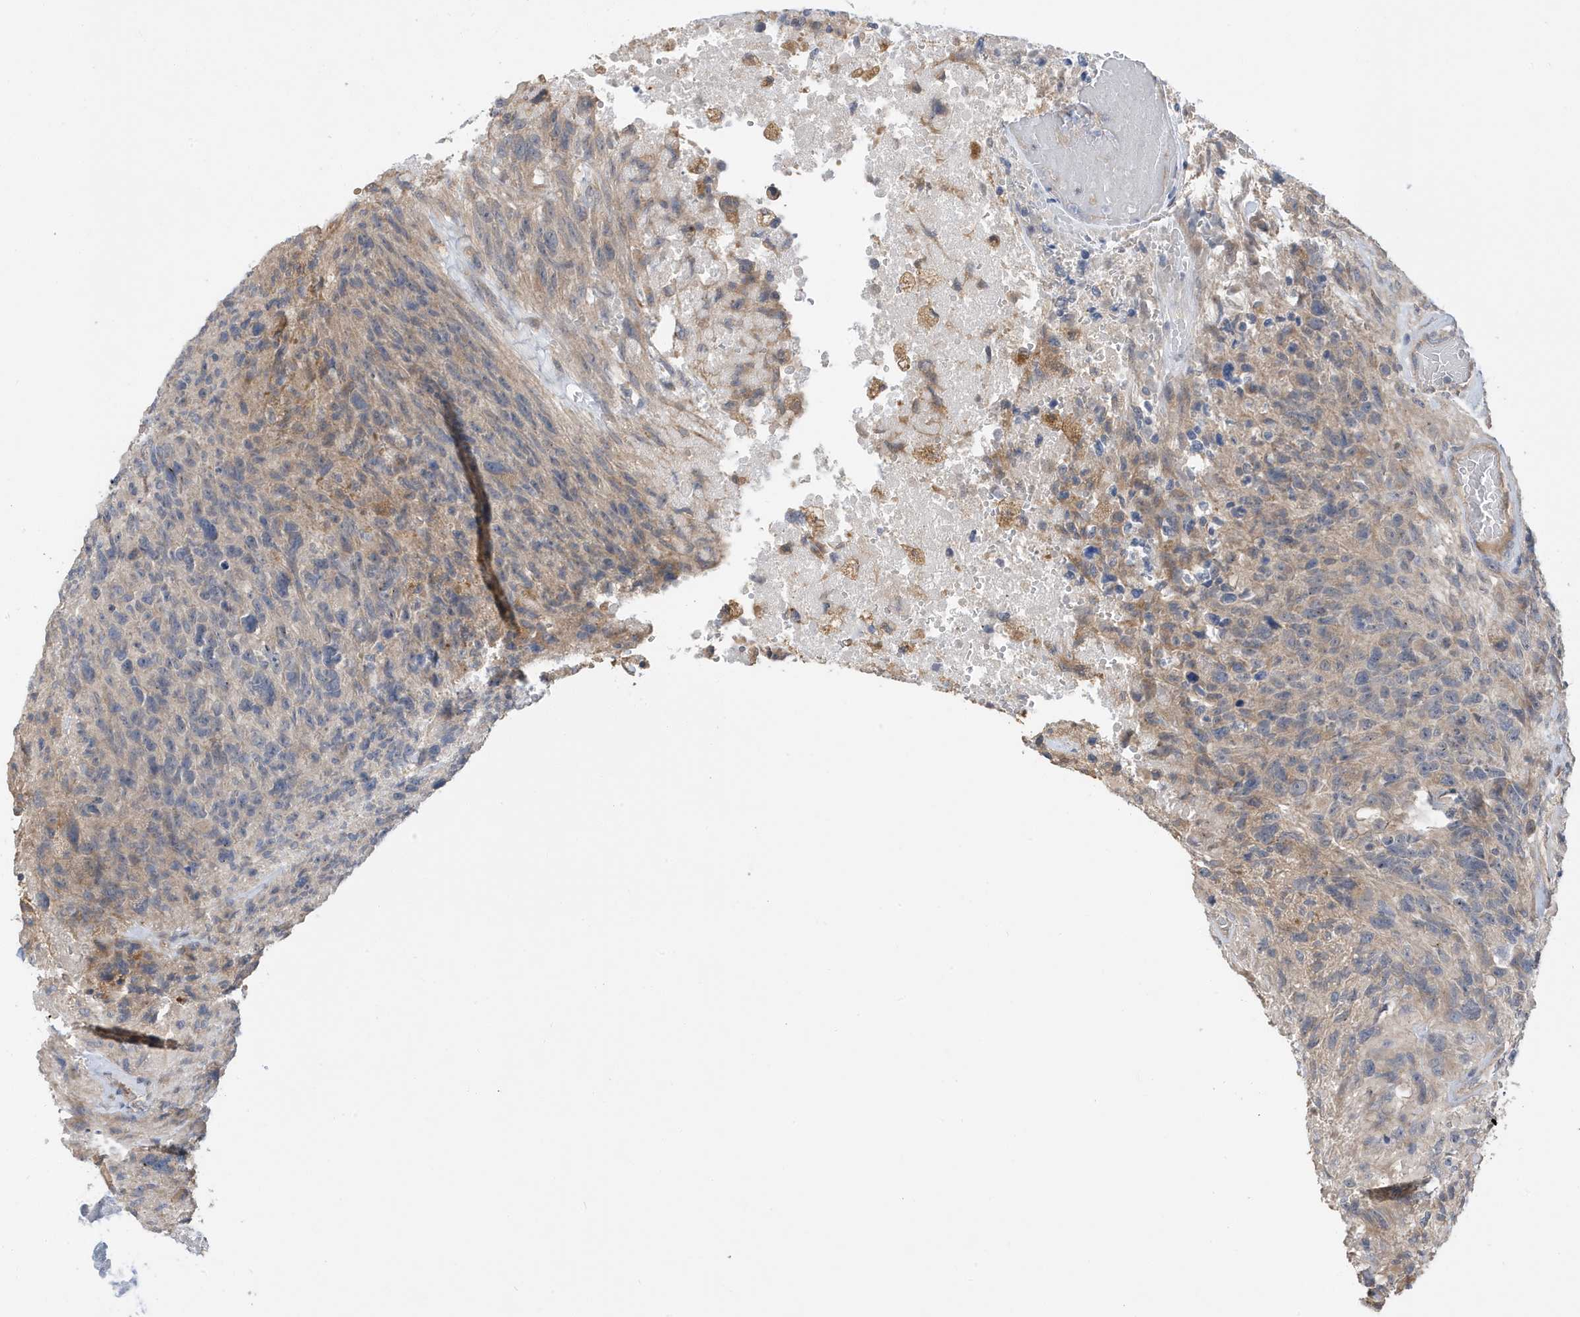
{"staining": {"intensity": "negative", "quantity": "none", "location": "none"}, "tissue": "glioma", "cell_type": "Tumor cells", "image_type": "cancer", "snomed": [{"axis": "morphology", "description": "Glioma, malignant, High grade"}, {"axis": "topography", "description": "Brain"}], "caption": "Histopathology image shows no protein positivity in tumor cells of malignant glioma (high-grade) tissue.", "gene": "LAPTM4A", "patient": {"sex": "male", "age": 69}}